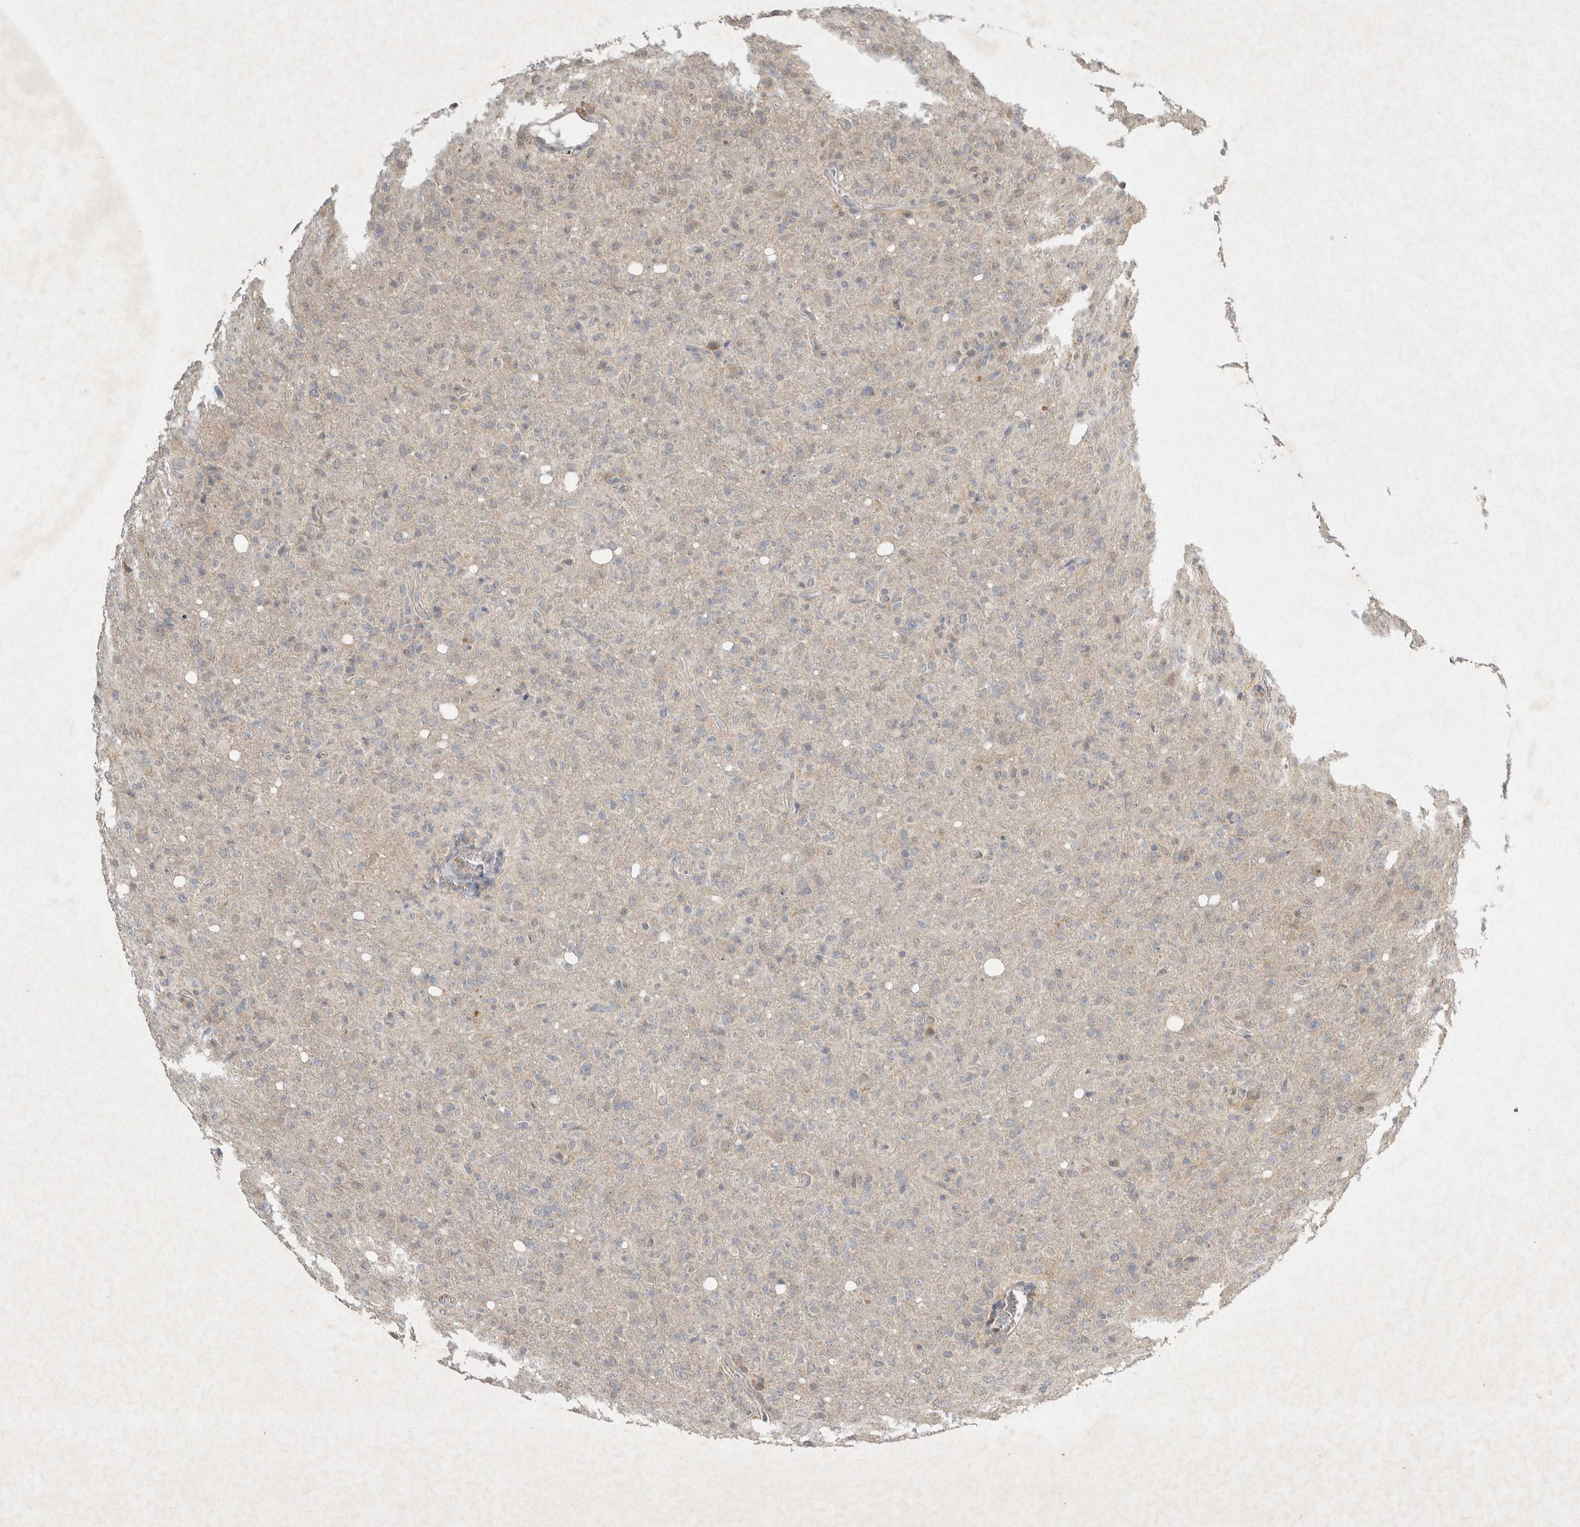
{"staining": {"intensity": "negative", "quantity": "none", "location": "none"}, "tissue": "glioma", "cell_type": "Tumor cells", "image_type": "cancer", "snomed": [{"axis": "morphology", "description": "Glioma, malignant, High grade"}, {"axis": "topography", "description": "Brain"}], "caption": "Immunohistochemistry histopathology image of neoplastic tissue: malignant high-grade glioma stained with DAB exhibits no significant protein expression in tumor cells.", "gene": "LOXL2", "patient": {"sex": "female", "age": 57}}